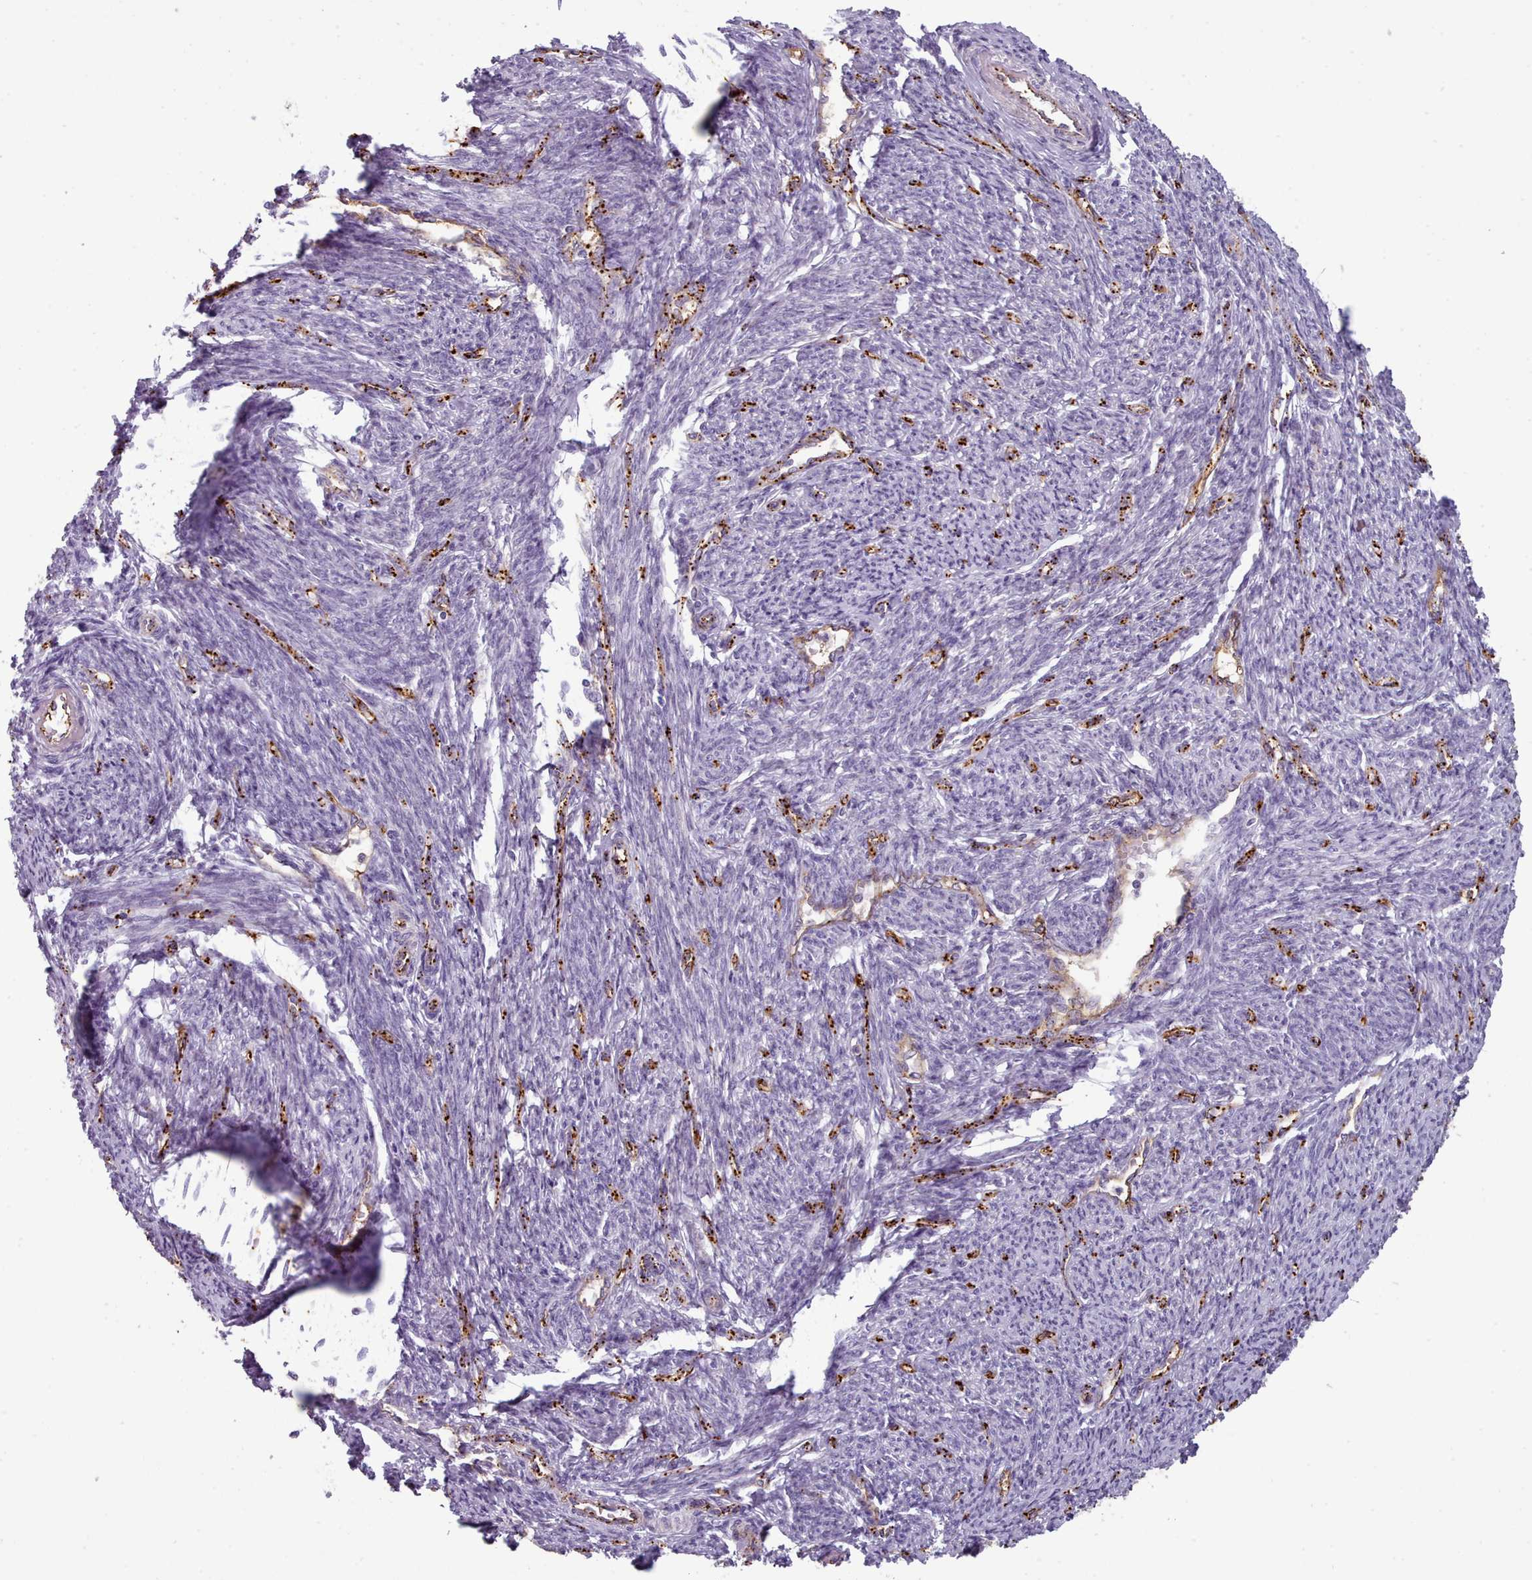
{"staining": {"intensity": "moderate", "quantity": "25%-75%", "location": "cytoplasmic/membranous"}, "tissue": "smooth muscle", "cell_type": "Smooth muscle cells", "image_type": "normal", "snomed": [{"axis": "morphology", "description": "Normal tissue, NOS"}, {"axis": "topography", "description": "Smooth muscle"}, {"axis": "topography", "description": "Fallopian tube"}], "caption": "A medium amount of moderate cytoplasmic/membranous expression is identified in approximately 25%-75% of smooth muscle cells in normal smooth muscle. (IHC, brightfield microscopy, high magnification).", "gene": "CD300LF", "patient": {"sex": "female", "age": 59}}